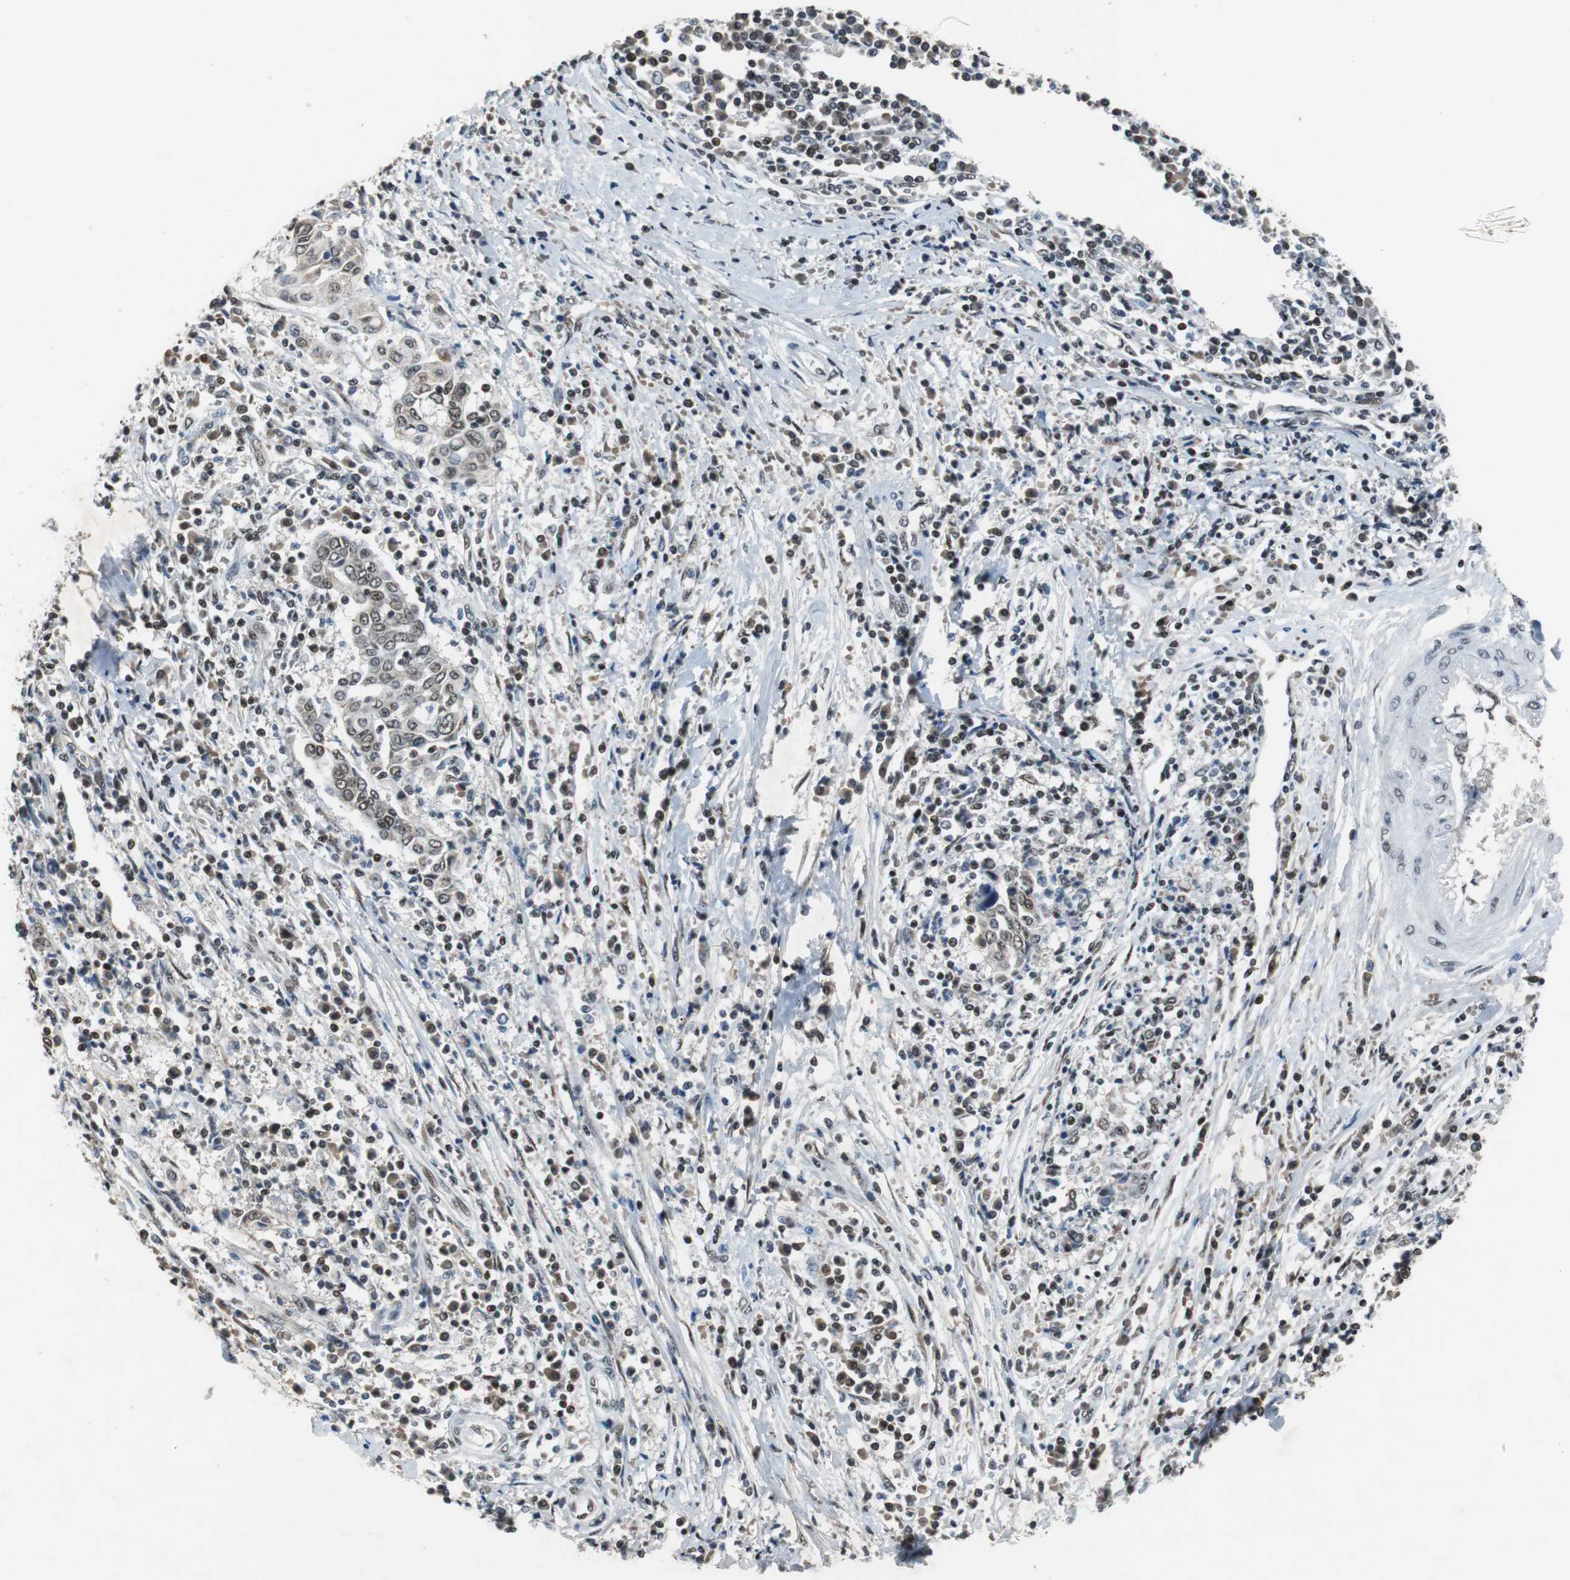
{"staining": {"intensity": "weak", "quantity": "<25%", "location": "nuclear"}, "tissue": "cervical cancer", "cell_type": "Tumor cells", "image_type": "cancer", "snomed": [{"axis": "morphology", "description": "Squamous cell carcinoma, NOS"}, {"axis": "topography", "description": "Cervix"}], "caption": "The micrograph exhibits no significant positivity in tumor cells of cervical cancer (squamous cell carcinoma). Brightfield microscopy of immunohistochemistry (IHC) stained with DAB (brown) and hematoxylin (blue), captured at high magnification.", "gene": "USP28", "patient": {"sex": "female", "age": 40}}